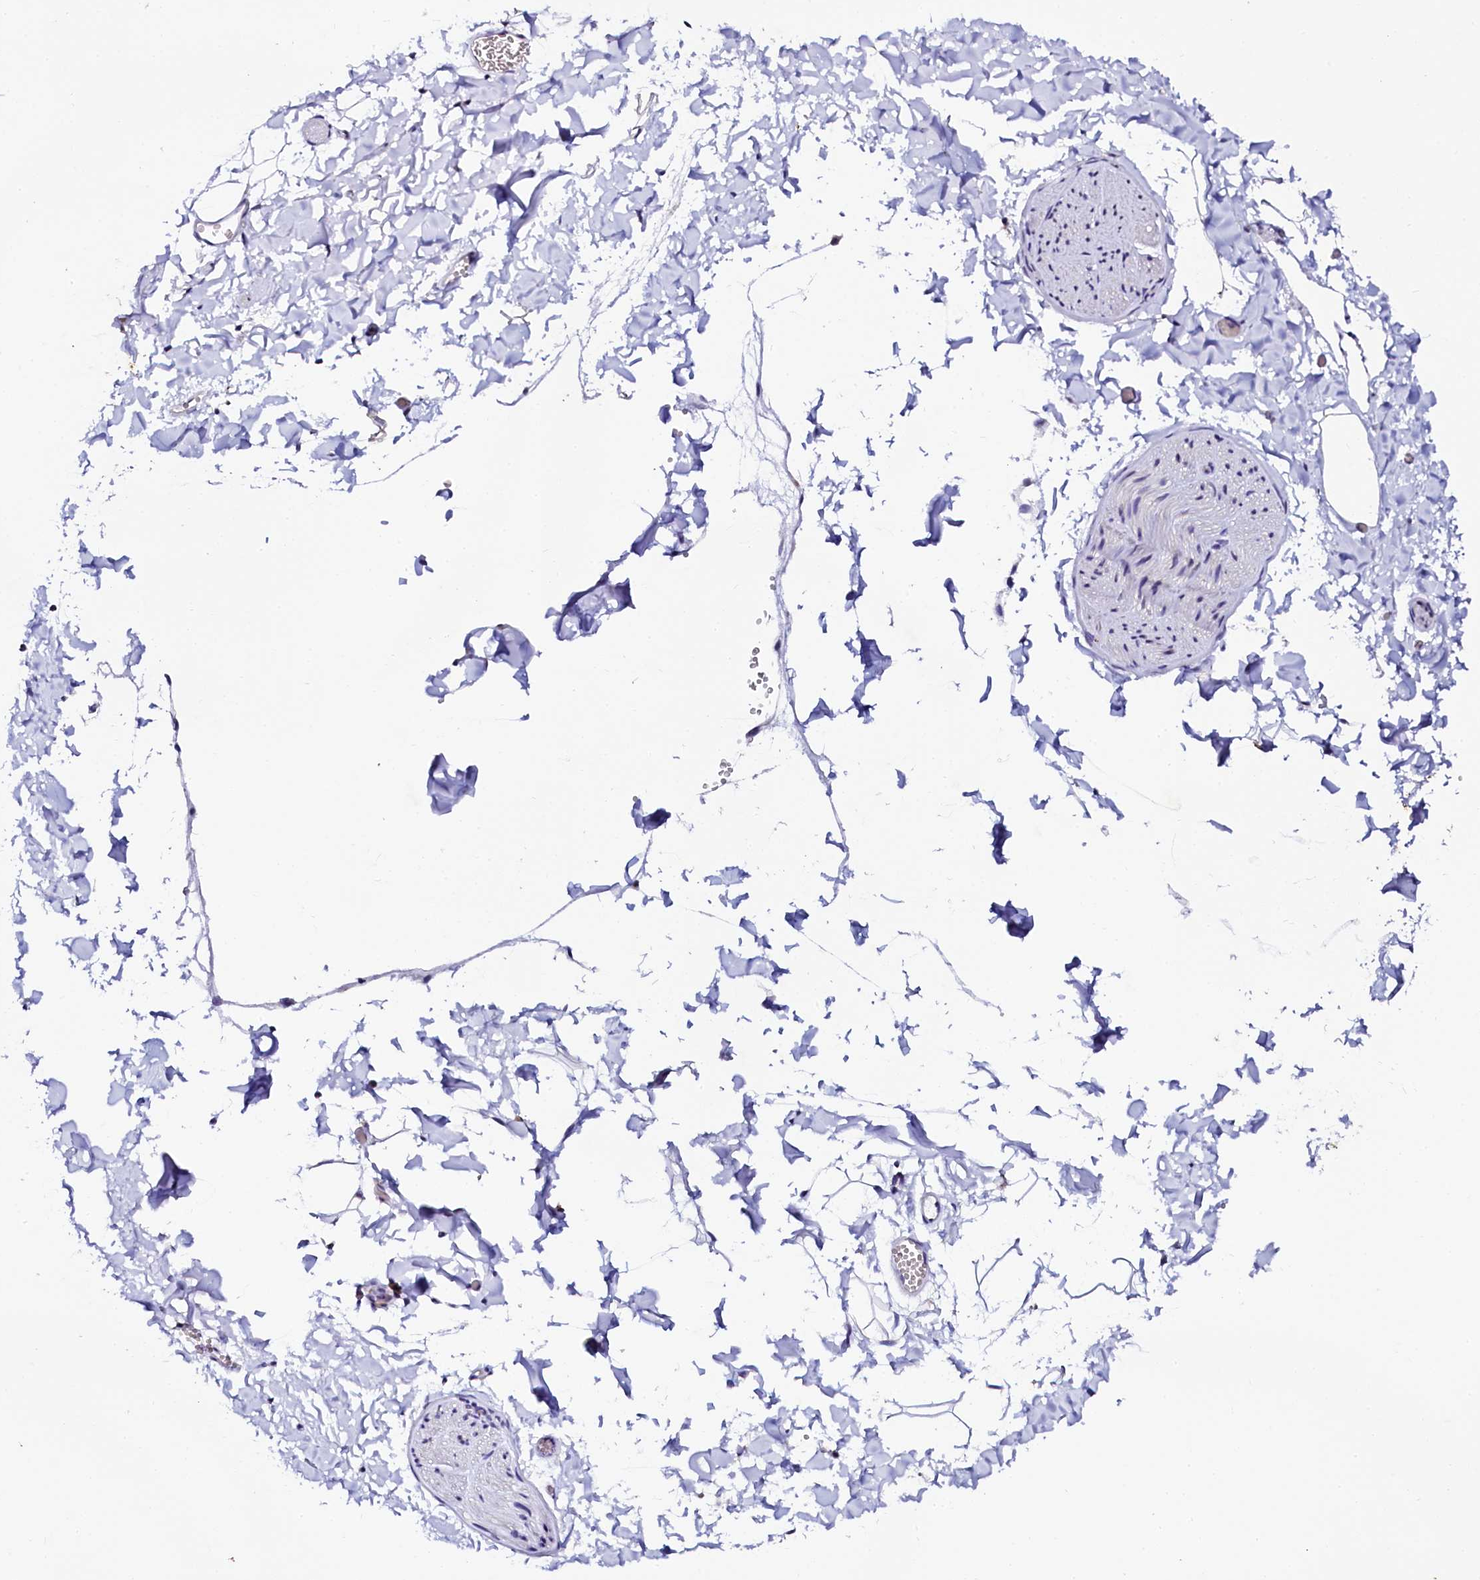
{"staining": {"intensity": "negative", "quantity": "none", "location": "none"}, "tissue": "adipose tissue", "cell_type": "Adipocytes", "image_type": "normal", "snomed": [{"axis": "morphology", "description": "Normal tissue, NOS"}, {"axis": "topography", "description": "Gallbladder"}, {"axis": "topography", "description": "Peripheral nerve tissue"}], "caption": "IHC photomicrograph of unremarkable adipose tissue: human adipose tissue stained with DAB (3,3'-diaminobenzidine) displays no significant protein positivity in adipocytes. (DAB immunohistochemistry visualized using brightfield microscopy, high magnification).", "gene": "SORD", "patient": {"sex": "male", "age": 38}}